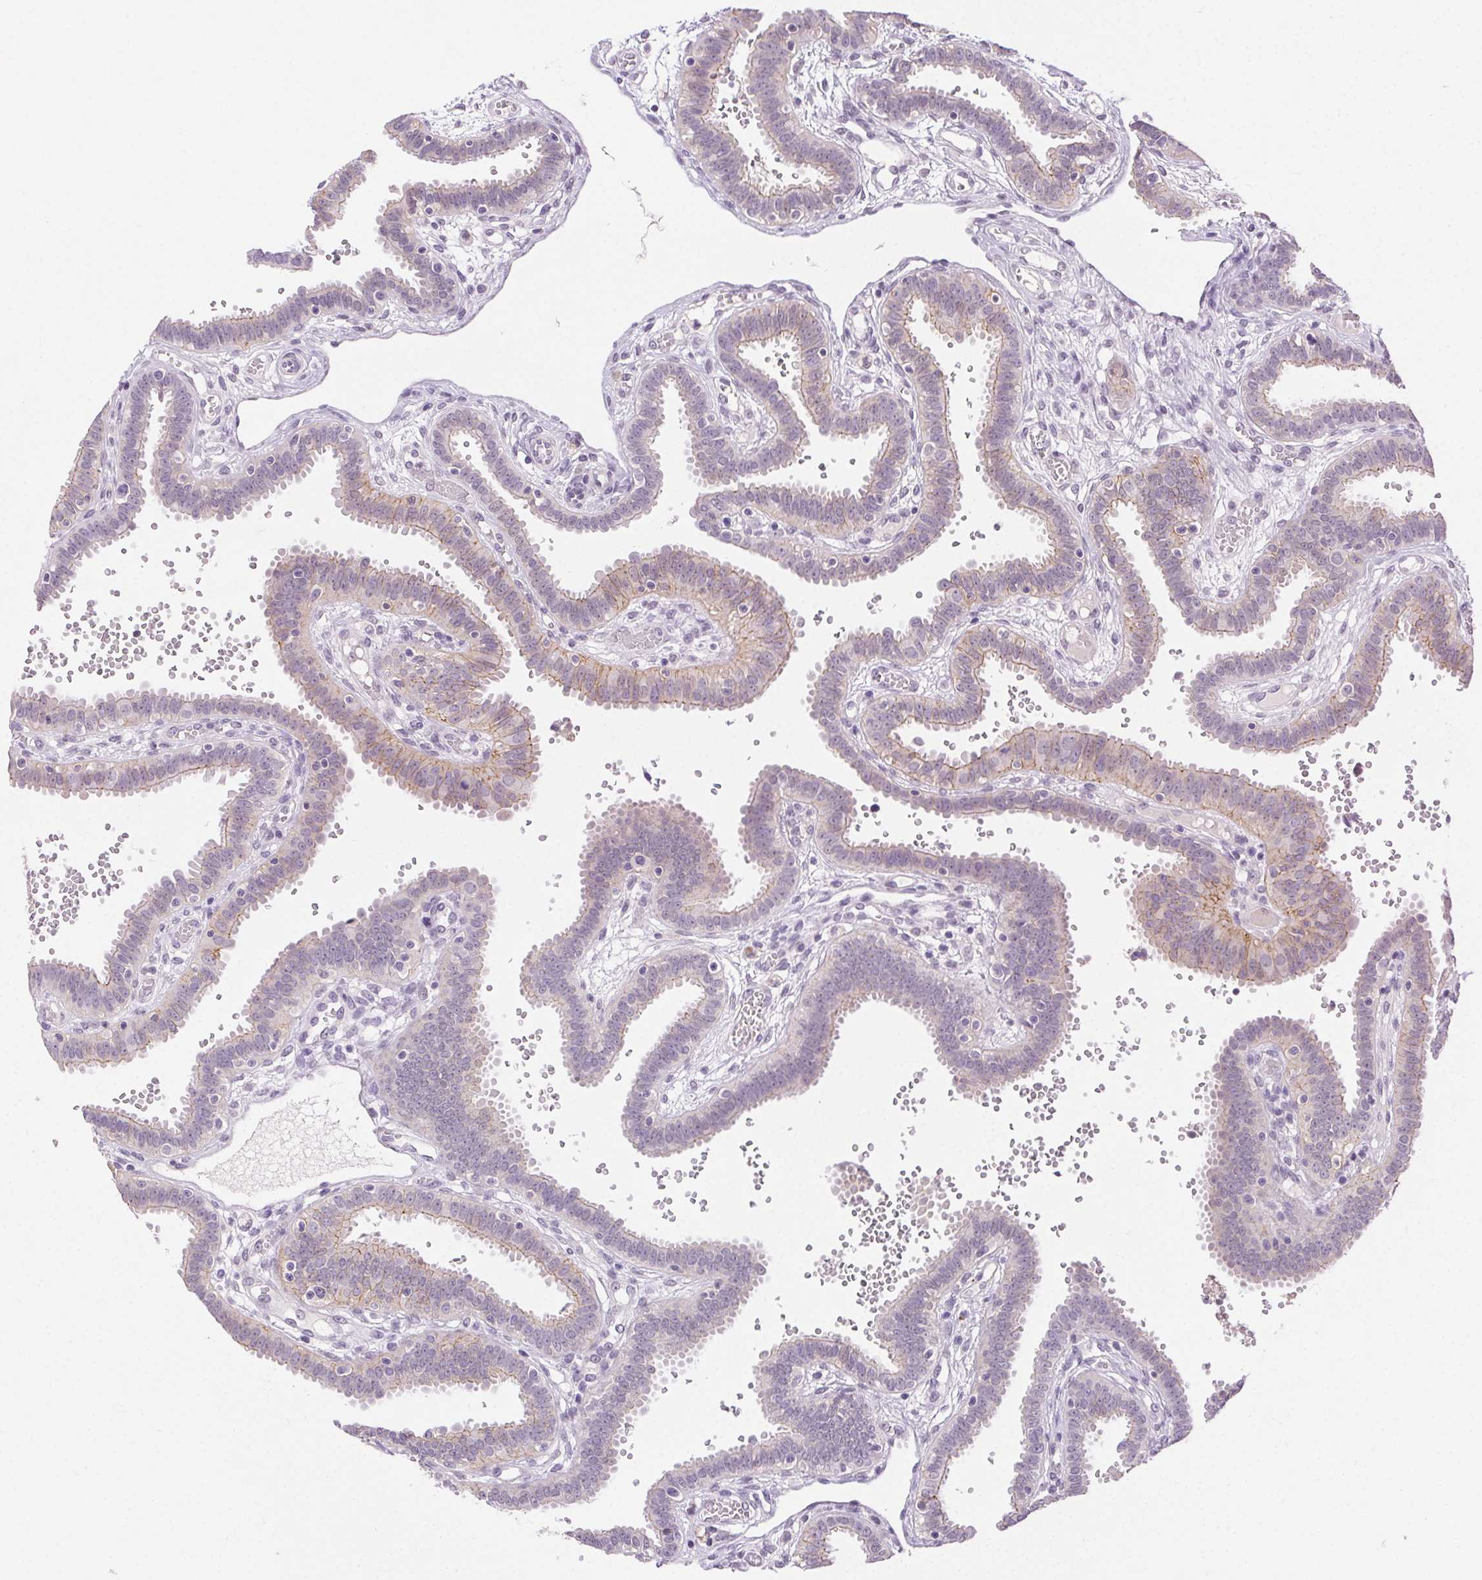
{"staining": {"intensity": "weak", "quantity": "<25%", "location": "cytoplasmic/membranous"}, "tissue": "fallopian tube", "cell_type": "Glandular cells", "image_type": "normal", "snomed": [{"axis": "morphology", "description": "Normal tissue, NOS"}, {"axis": "topography", "description": "Fallopian tube"}], "caption": "Human fallopian tube stained for a protein using immunohistochemistry reveals no positivity in glandular cells.", "gene": "CLDN10", "patient": {"sex": "female", "age": 37}}